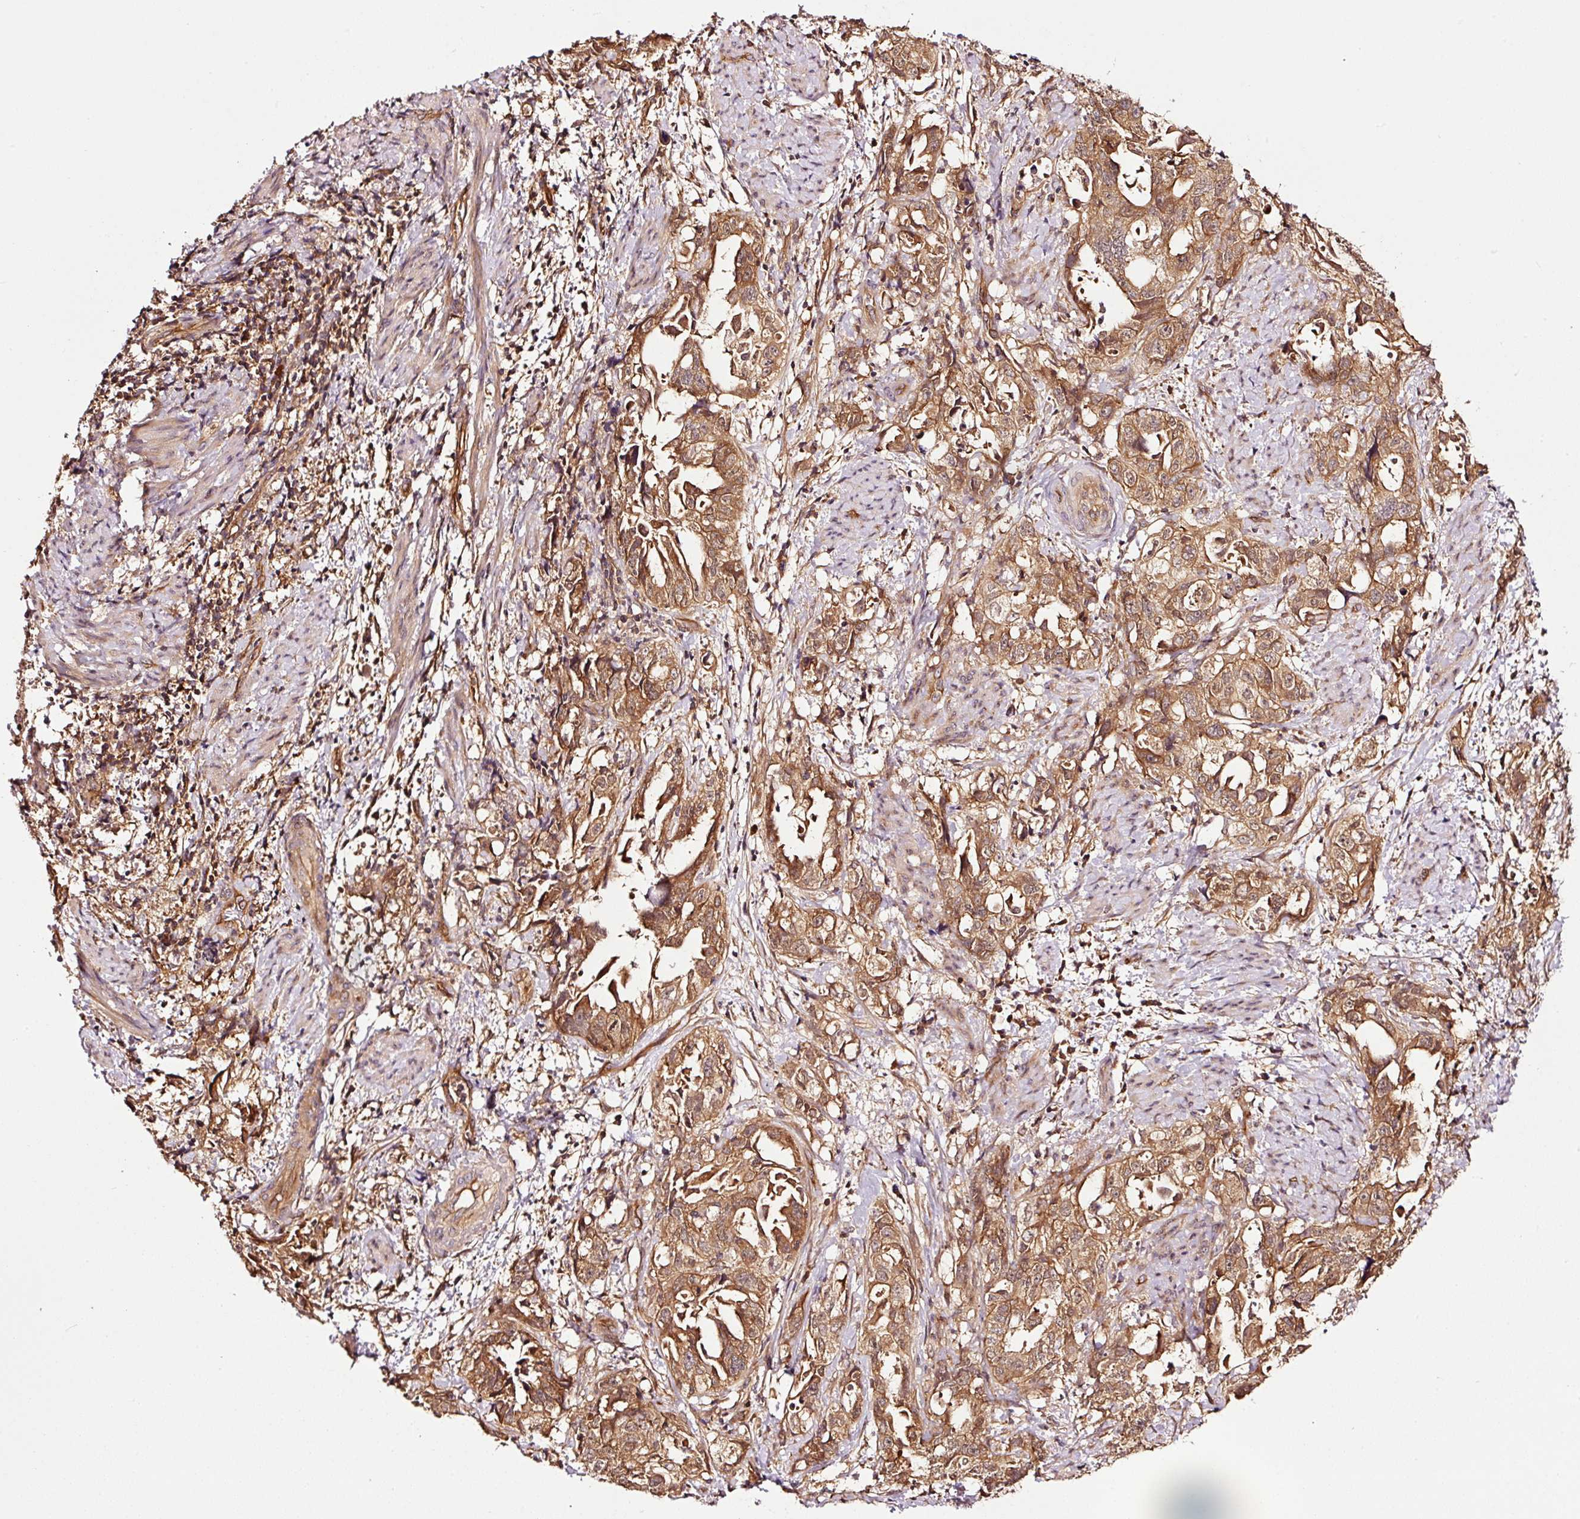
{"staining": {"intensity": "moderate", "quantity": ">75%", "location": "cytoplasmic/membranous"}, "tissue": "endometrial cancer", "cell_type": "Tumor cells", "image_type": "cancer", "snomed": [{"axis": "morphology", "description": "Adenocarcinoma, NOS"}, {"axis": "topography", "description": "Endometrium"}], "caption": "Endometrial cancer (adenocarcinoma) stained with a brown dye exhibits moderate cytoplasmic/membranous positive expression in about >75% of tumor cells.", "gene": "METAP1", "patient": {"sex": "female", "age": 65}}